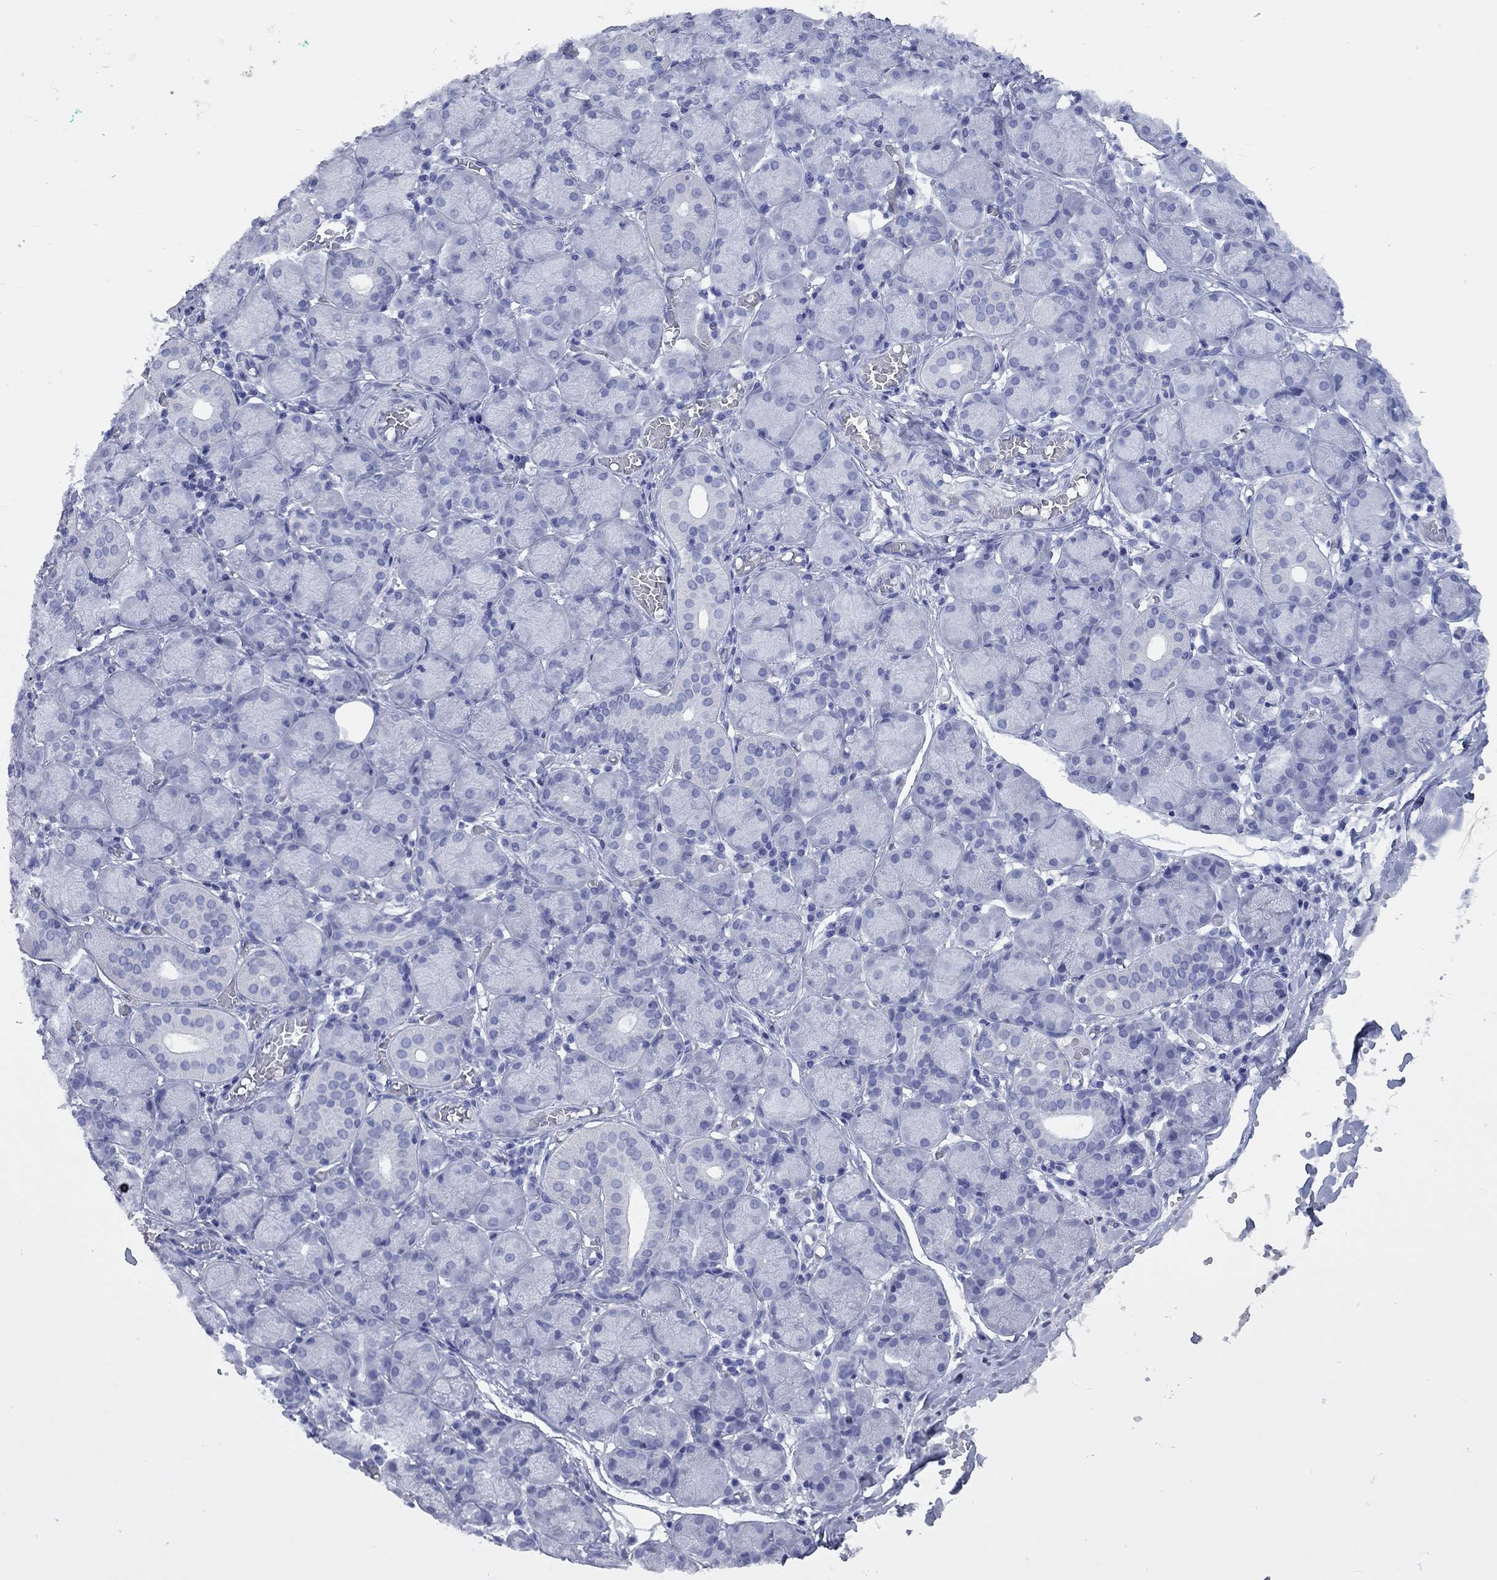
{"staining": {"intensity": "negative", "quantity": "none", "location": "none"}, "tissue": "salivary gland", "cell_type": "Glandular cells", "image_type": "normal", "snomed": [{"axis": "morphology", "description": "Normal tissue, NOS"}, {"axis": "topography", "description": "Salivary gland"}, {"axis": "topography", "description": "Peripheral nerve tissue"}], "caption": "This is a micrograph of immunohistochemistry (IHC) staining of benign salivary gland, which shows no staining in glandular cells. (Immunohistochemistry, brightfield microscopy, high magnification).", "gene": "CCNA1", "patient": {"sex": "female", "age": 24}}